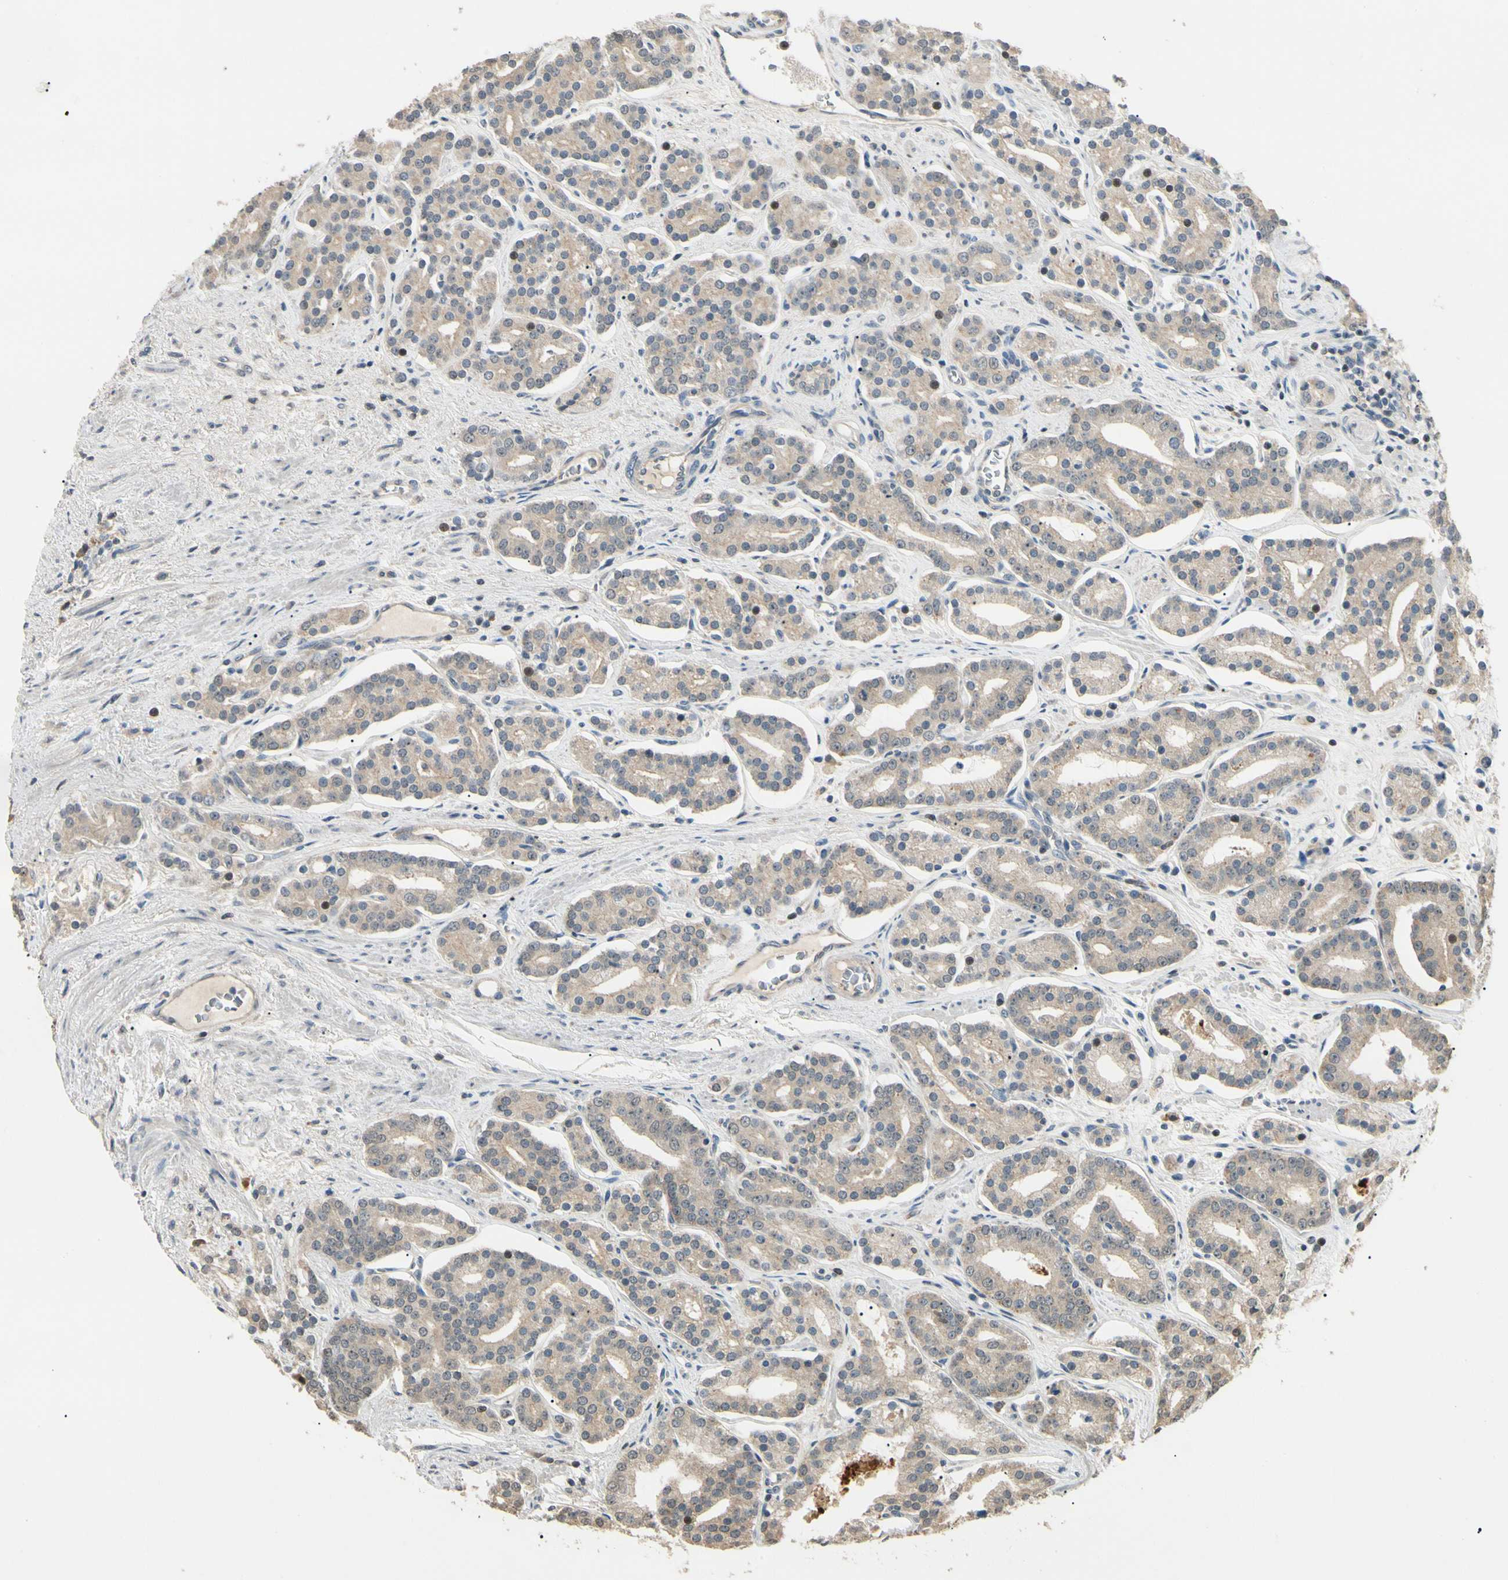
{"staining": {"intensity": "weak", "quantity": ">75%", "location": "cytoplasmic/membranous,nuclear"}, "tissue": "prostate cancer", "cell_type": "Tumor cells", "image_type": "cancer", "snomed": [{"axis": "morphology", "description": "Adenocarcinoma, Low grade"}, {"axis": "topography", "description": "Prostate"}], "caption": "DAB (3,3'-diaminobenzidine) immunohistochemical staining of prostate cancer (low-grade adenocarcinoma) shows weak cytoplasmic/membranous and nuclear protein expression in about >75% of tumor cells.", "gene": "P3H2", "patient": {"sex": "male", "age": 63}}